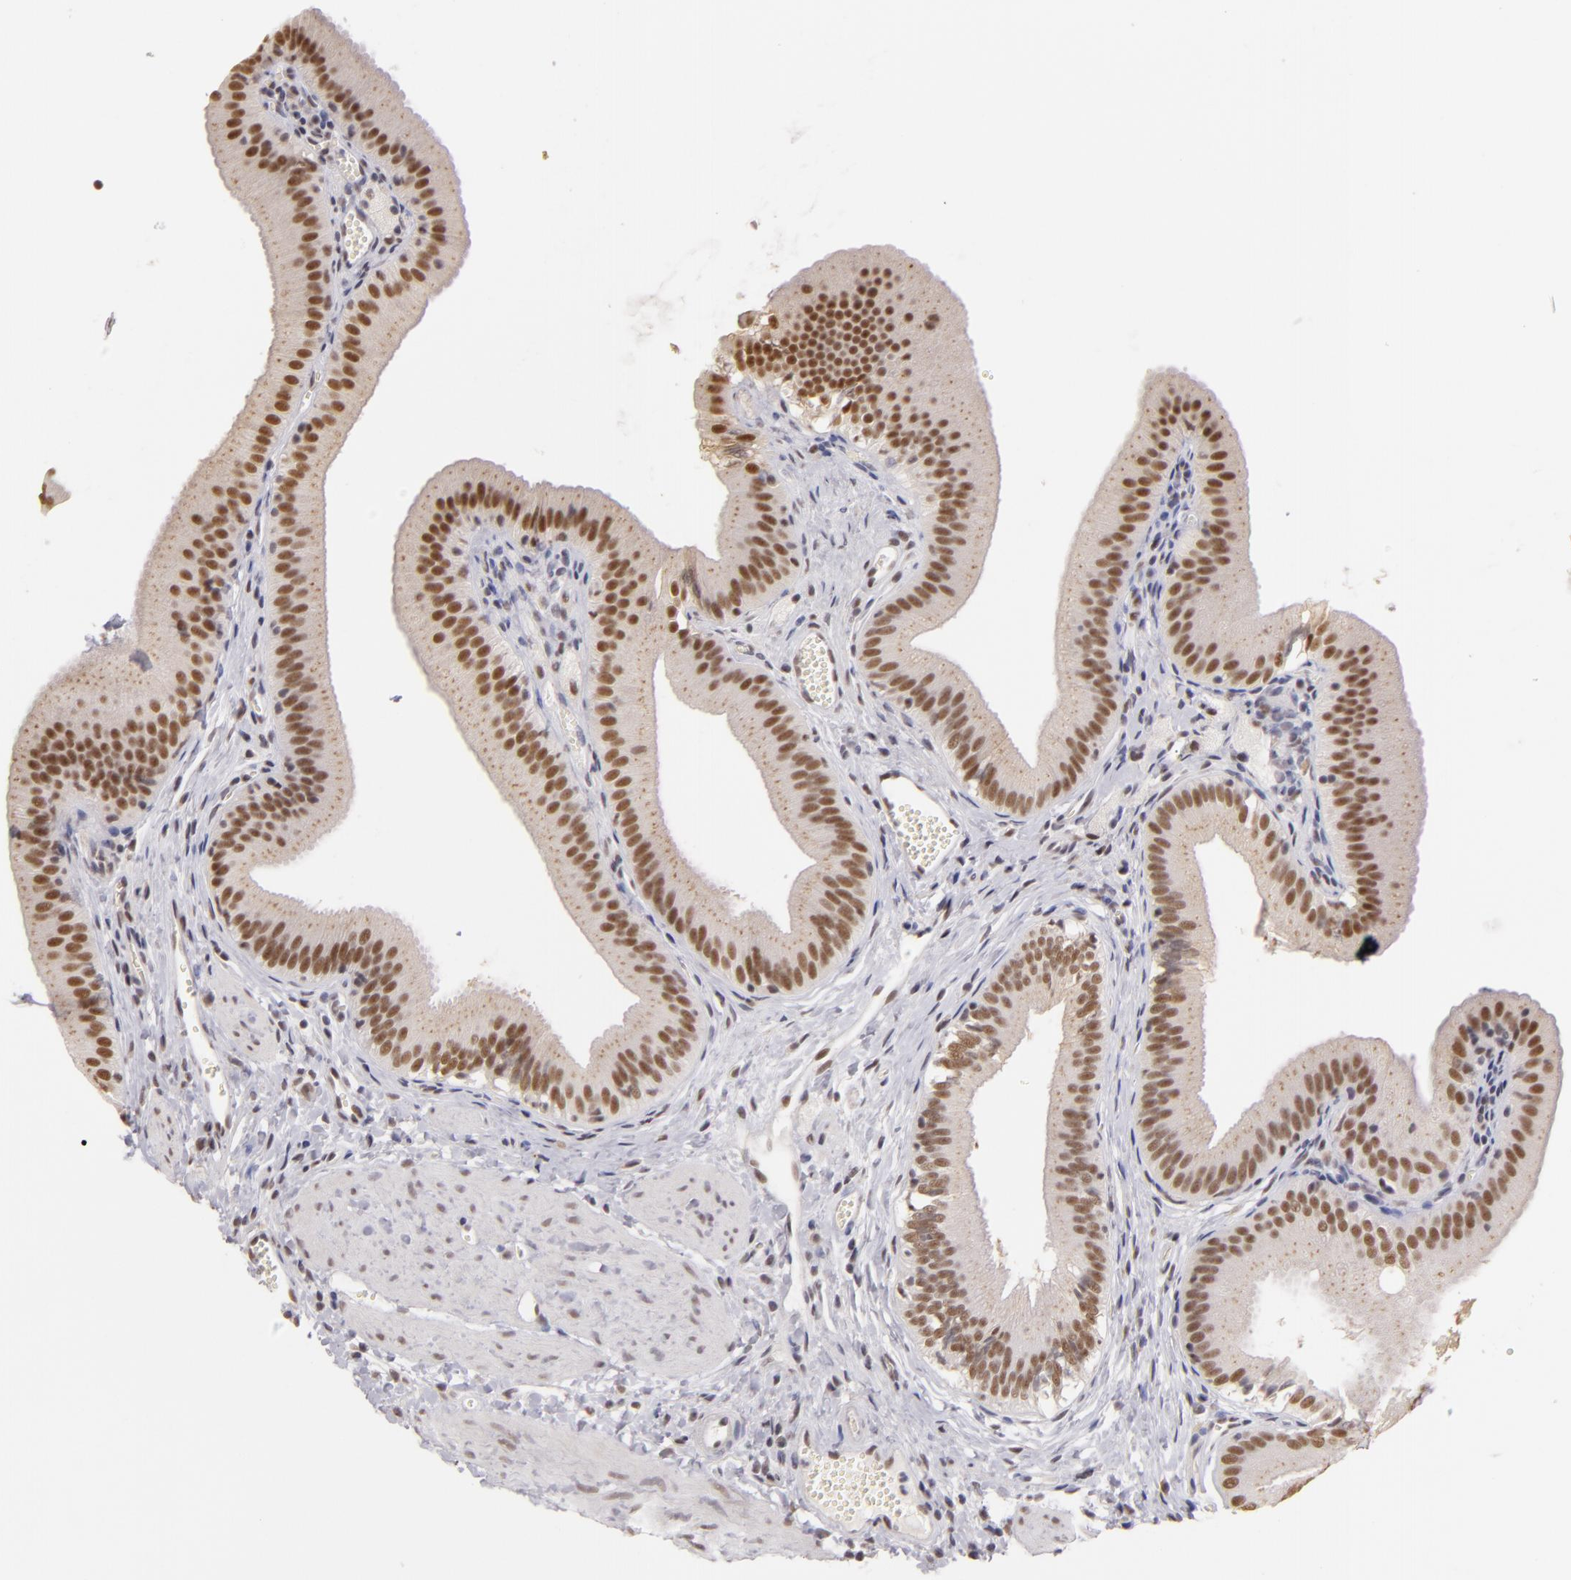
{"staining": {"intensity": "moderate", "quantity": ">75%", "location": "nuclear"}, "tissue": "gallbladder", "cell_type": "Glandular cells", "image_type": "normal", "snomed": [{"axis": "morphology", "description": "Normal tissue, NOS"}, {"axis": "topography", "description": "Gallbladder"}], "caption": "Protein expression analysis of unremarkable gallbladder displays moderate nuclear expression in about >75% of glandular cells.", "gene": "INTS6", "patient": {"sex": "female", "age": 24}}